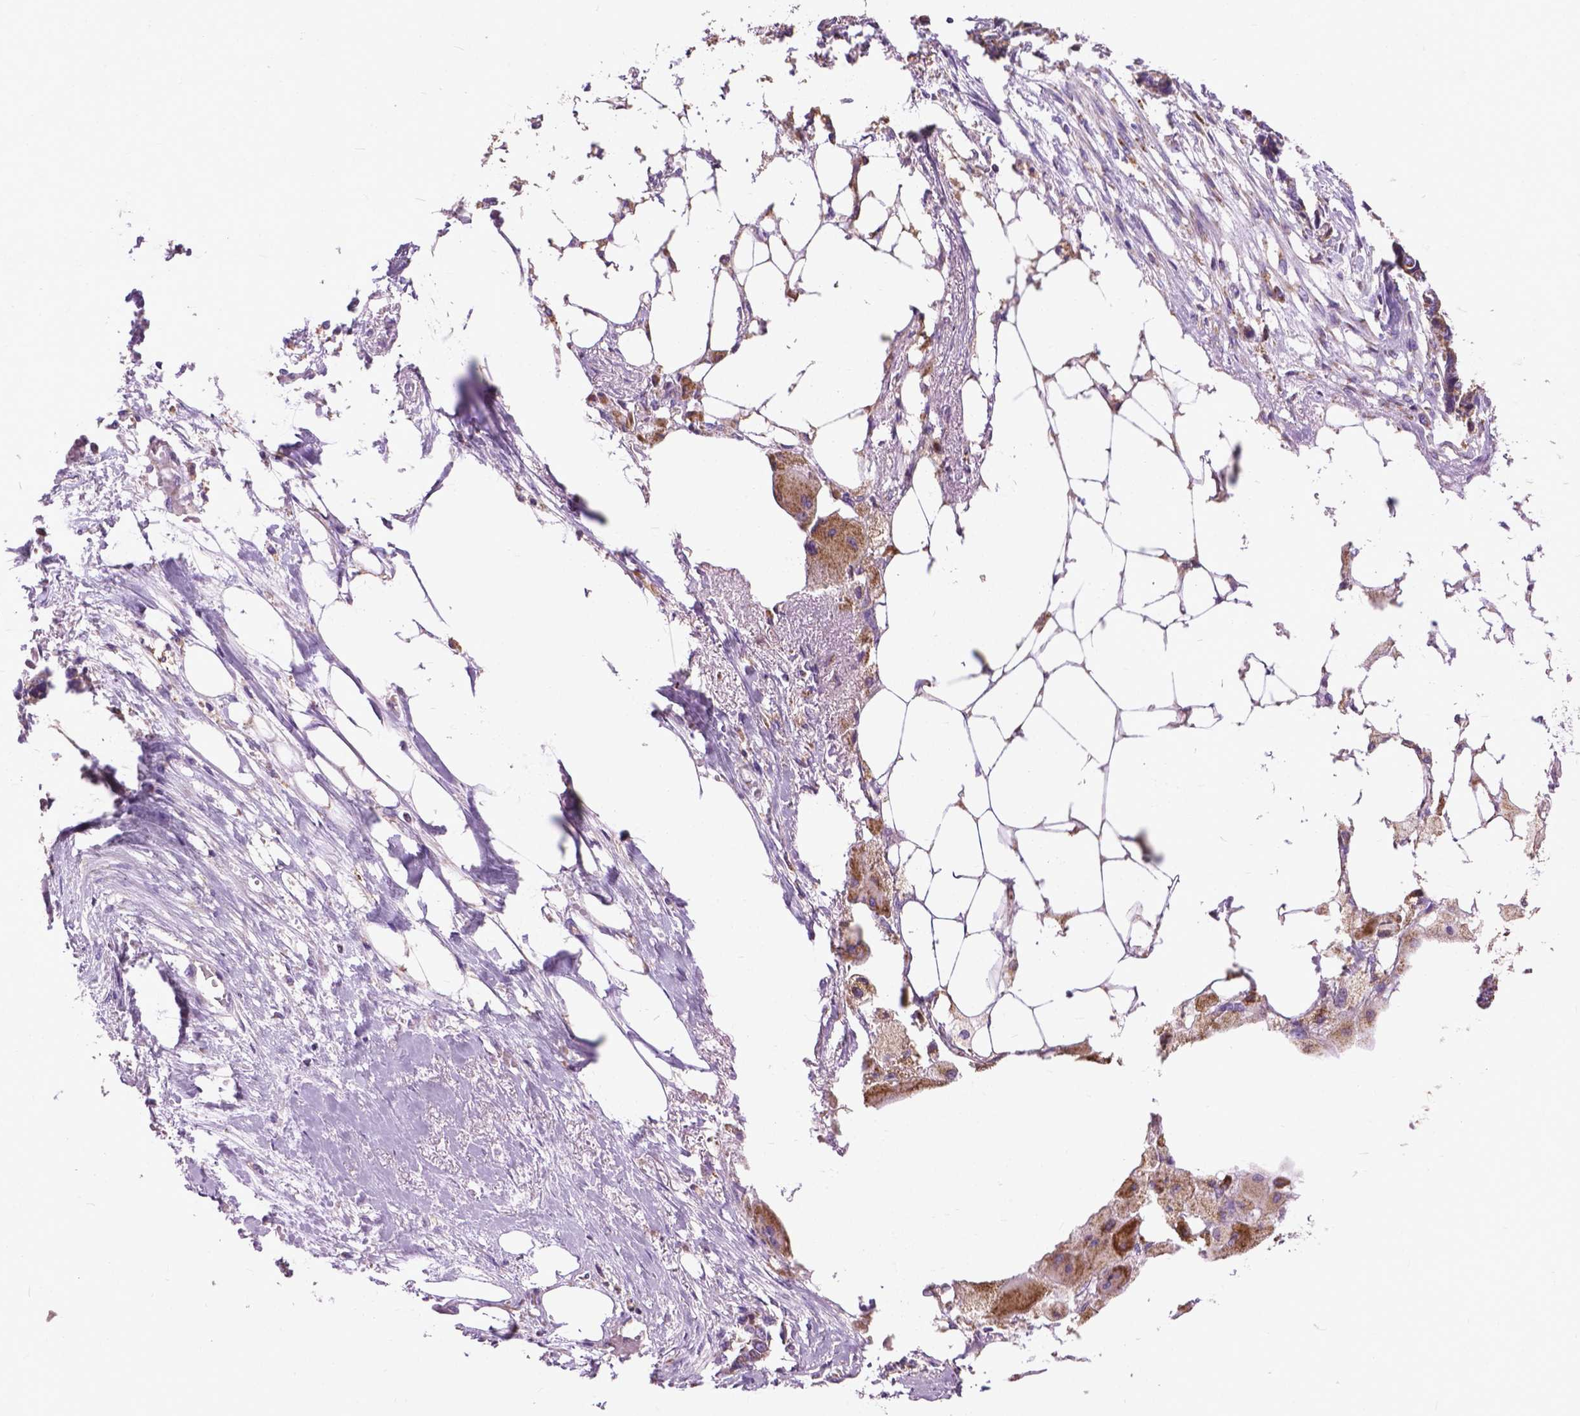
{"staining": {"intensity": "moderate", "quantity": ">75%", "location": "cytoplasmic/membranous"}, "tissue": "ovarian cancer", "cell_type": "Tumor cells", "image_type": "cancer", "snomed": [{"axis": "morphology", "description": "Cystadenocarcinoma, serous, NOS"}, {"axis": "topography", "description": "Ovary"}], "caption": "Ovarian cancer (serous cystadenocarcinoma) stained with DAB immunohistochemistry shows medium levels of moderate cytoplasmic/membranous staining in about >75% of tumor cells. (IHC, brightfield microscopy, high magnification).", "gene": "VDAC1", "patient": {"sex": "female", "age": 69}}